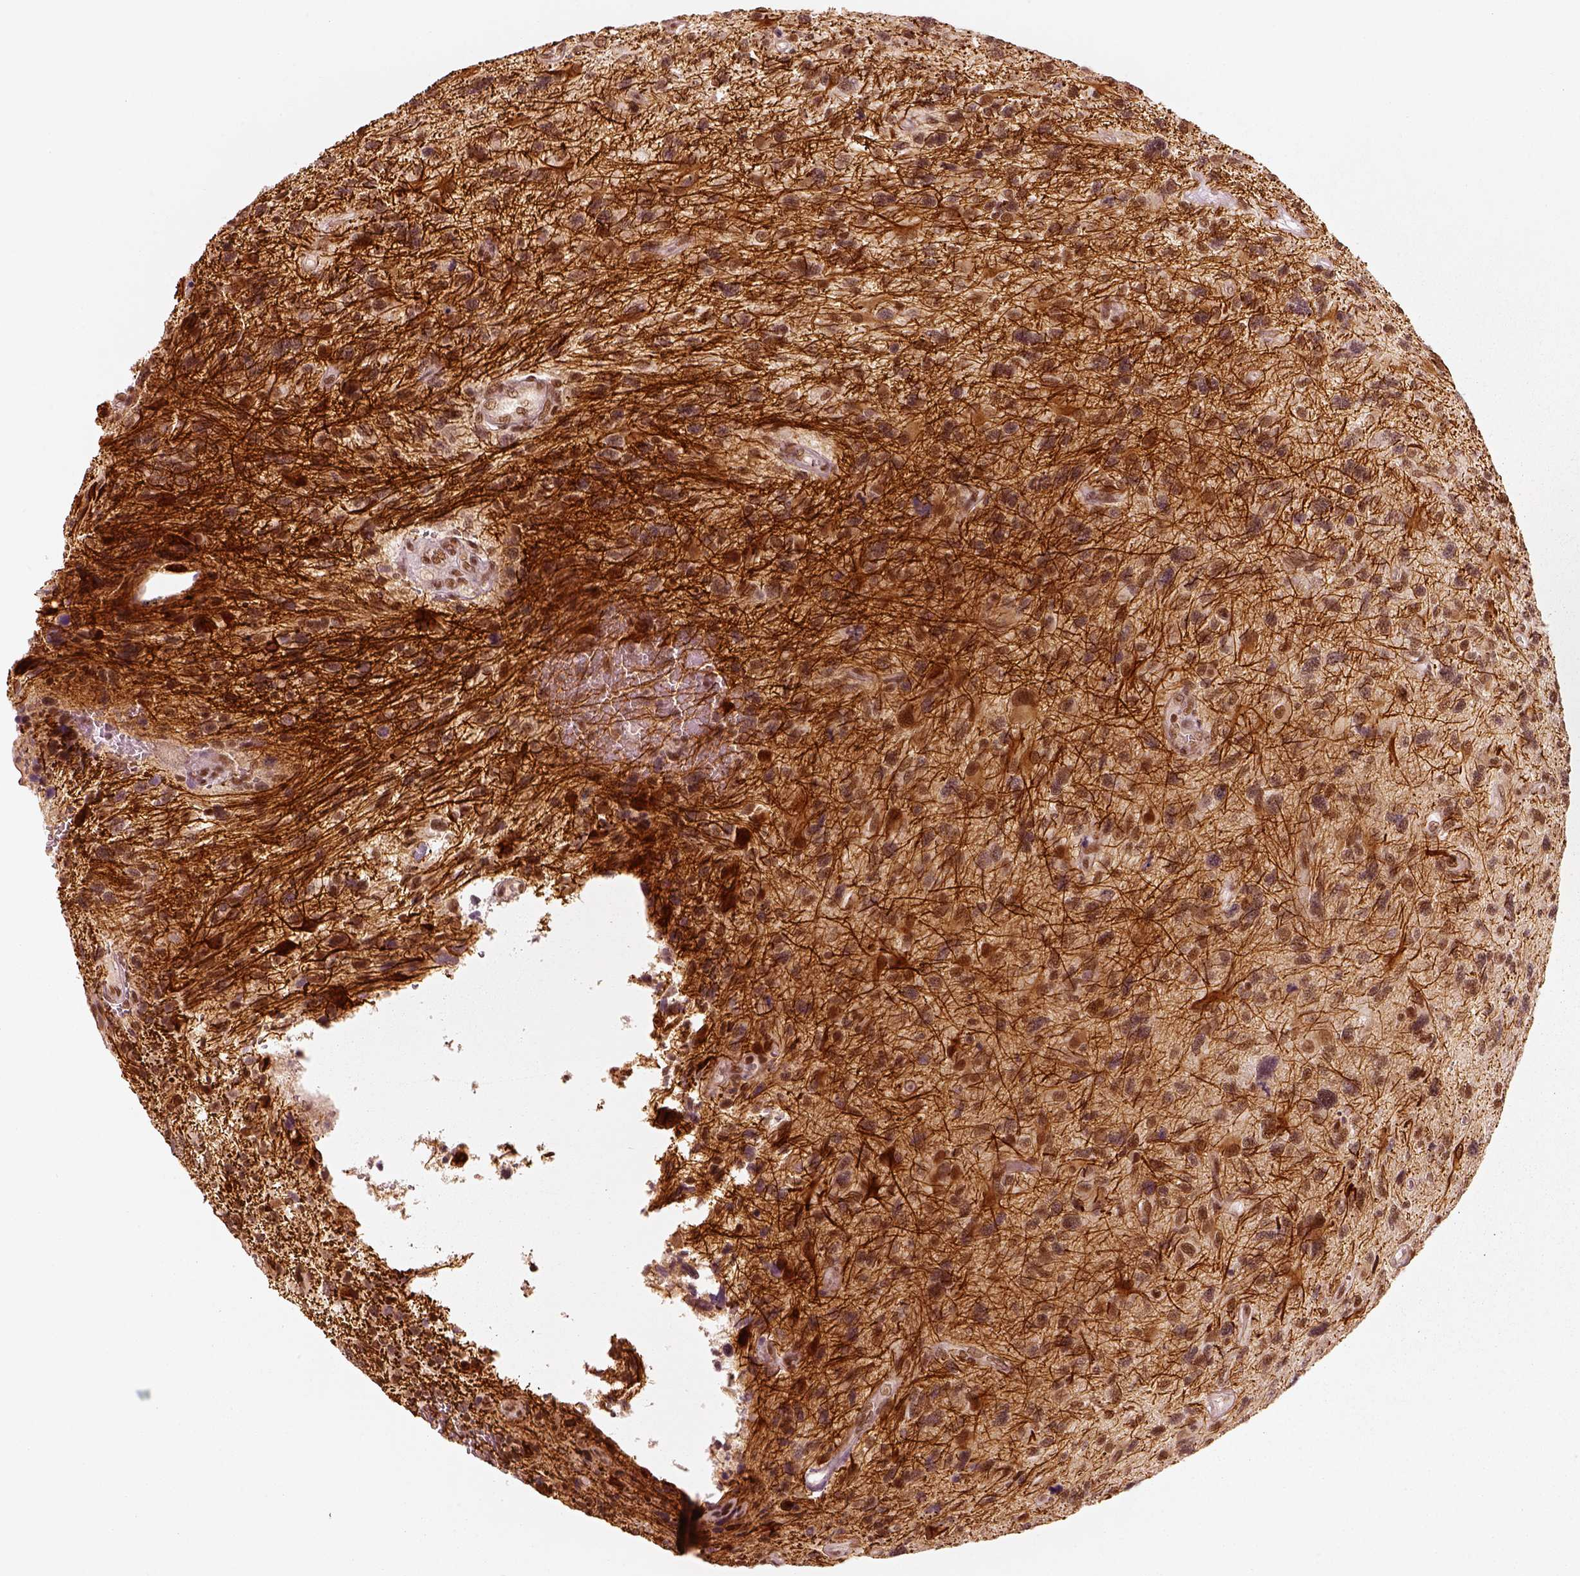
{"staining": {"intensity": "moderate", "quantity": ">75%", "location": "nuclear"}, "tissue": "glioma", "cell_type": "Tumor cells", "image_type": "cancer", "snomed": [{"axis": "morphology", "description": "Glioma, malignant, NOS"}, {"axis": "morphology", "description": "Glioma, malignant, High grade"}, {"axis": "topography", "description": "Brain"}], "caption": "A medium amount of moderate nuclear expression is identified in about >75% of tumor cells in glioma tissue.", "gene": "GMEB2", "patient": {"sex": "female", "age": 71}}